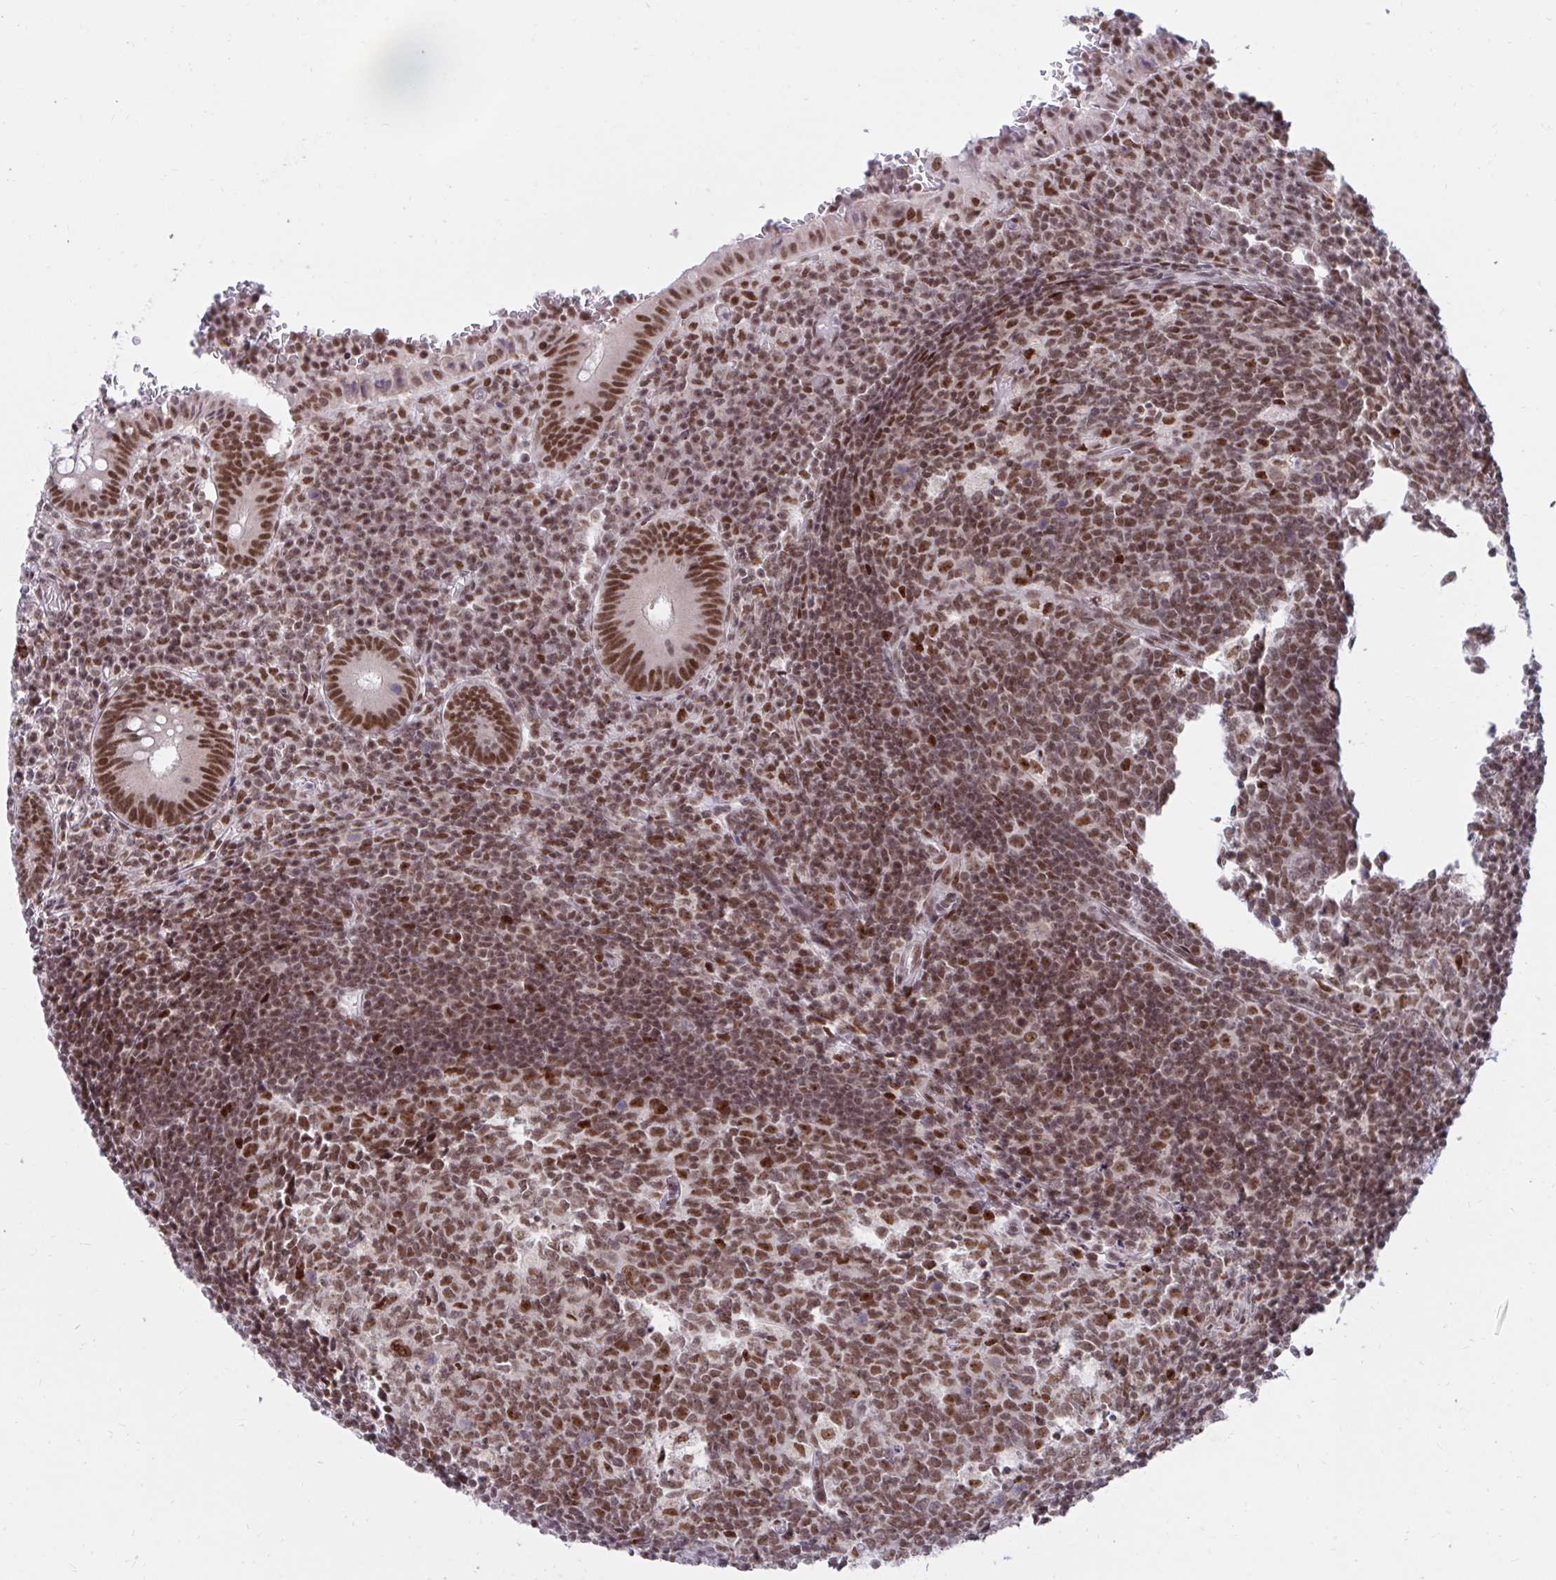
{"staining": {"intensity": "strong", "quantity": ">75%", "location": "nuclear"}, "tissue": "appendix", "cell_type": "Glandular cells", "image_type": "normal", "snomed": [{"axis": "morphology", "description": "Normal tissue, NOS"}, {"axis": "topography", "description": "Appendix"}], "caption": "Glandular cells show high levels of strong nuclear staining in approximately >75% of cells in normal human appendix. (IHC, brightfield microscopy, high magnification).", "gene": "PHF10", "patient": {"sex": "male", "age": 18}}